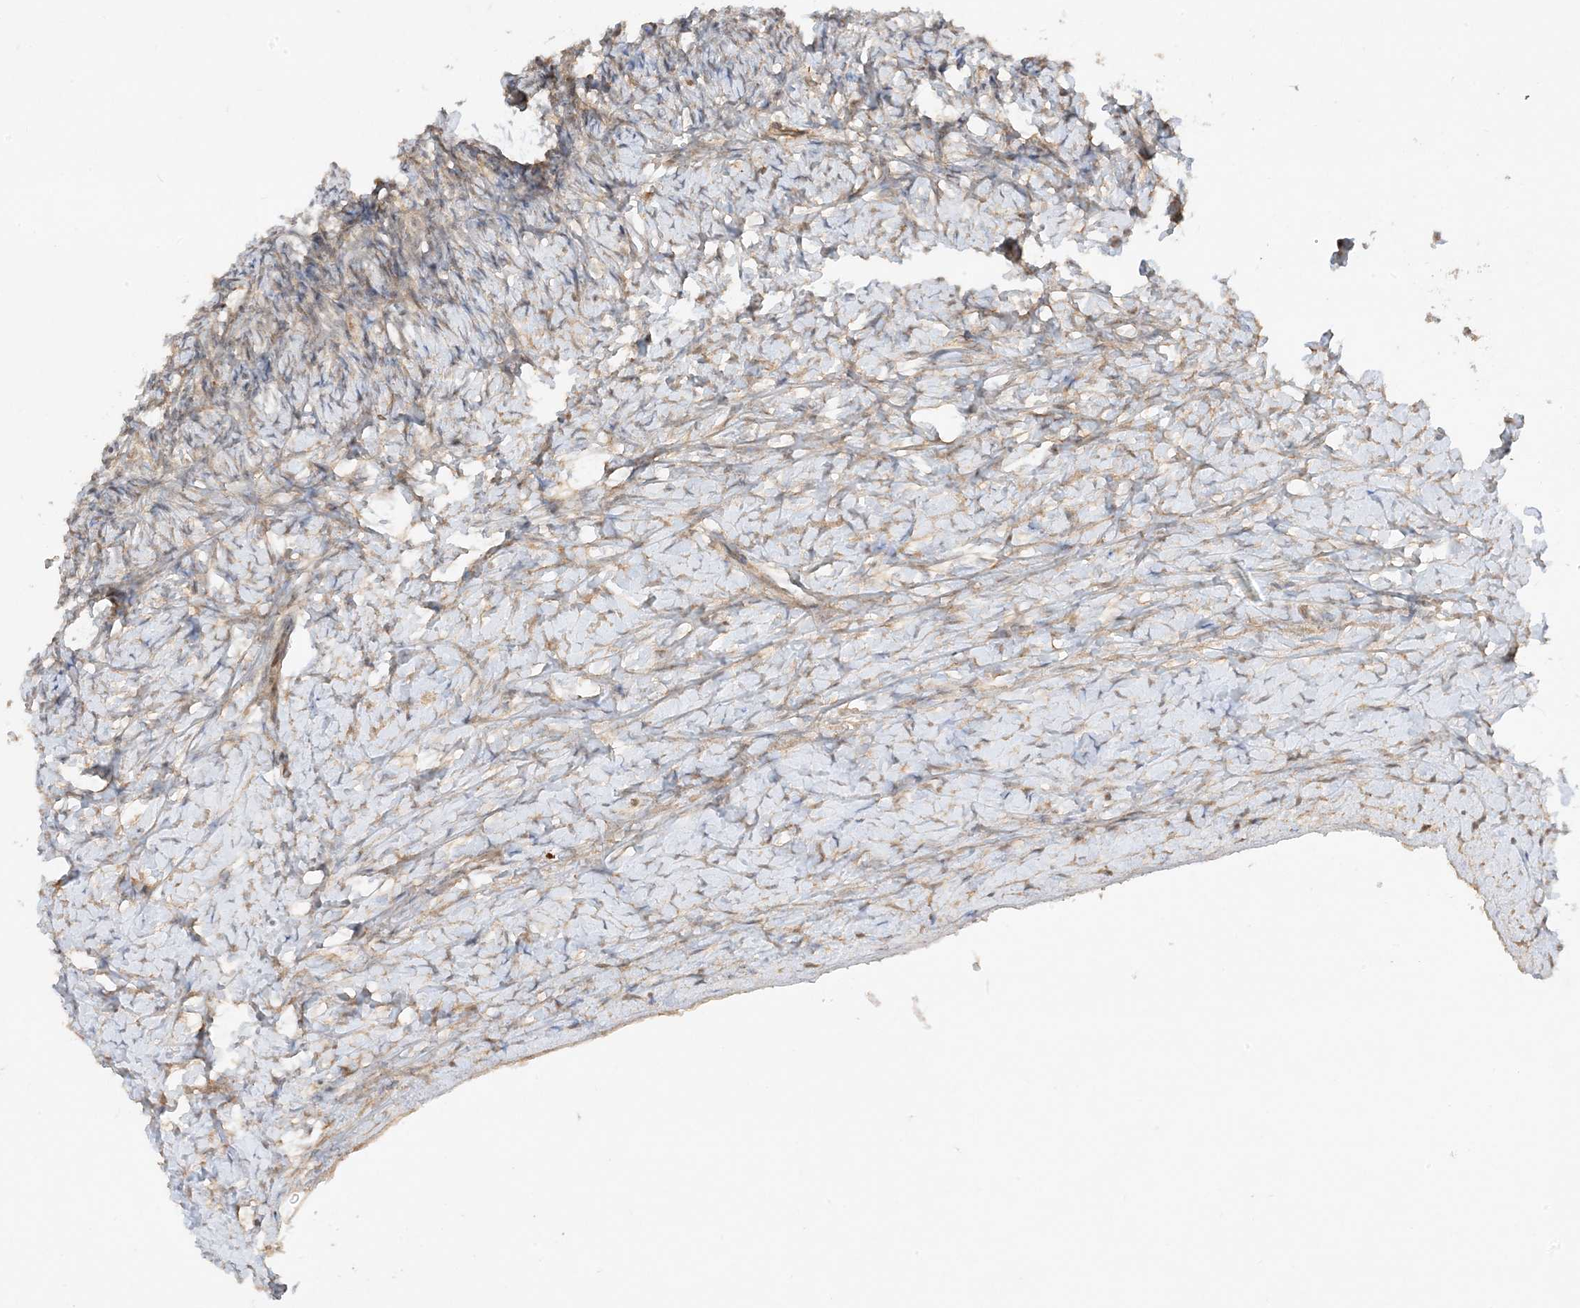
{"staining": {"intensity": "negative", "quantity": "none", "location": "none"}, "tissue": "ovary", "cell_type": "Ovarian stroma cells", "image_type": "normal", "snomed": [{"axis": "morphology", "description": "Normal tissue, NOS"}, {"axis": "morphology", "description": "Developmental malformation"}, {"axis": "topography", "description": "Ovary"}], "caption": "Protein analysis of unremarkable ovary exhibits no significant positivity in ovarian stroma cells.", "gene": "XRN1", "patient": {"sex": "female", "age": 39}}